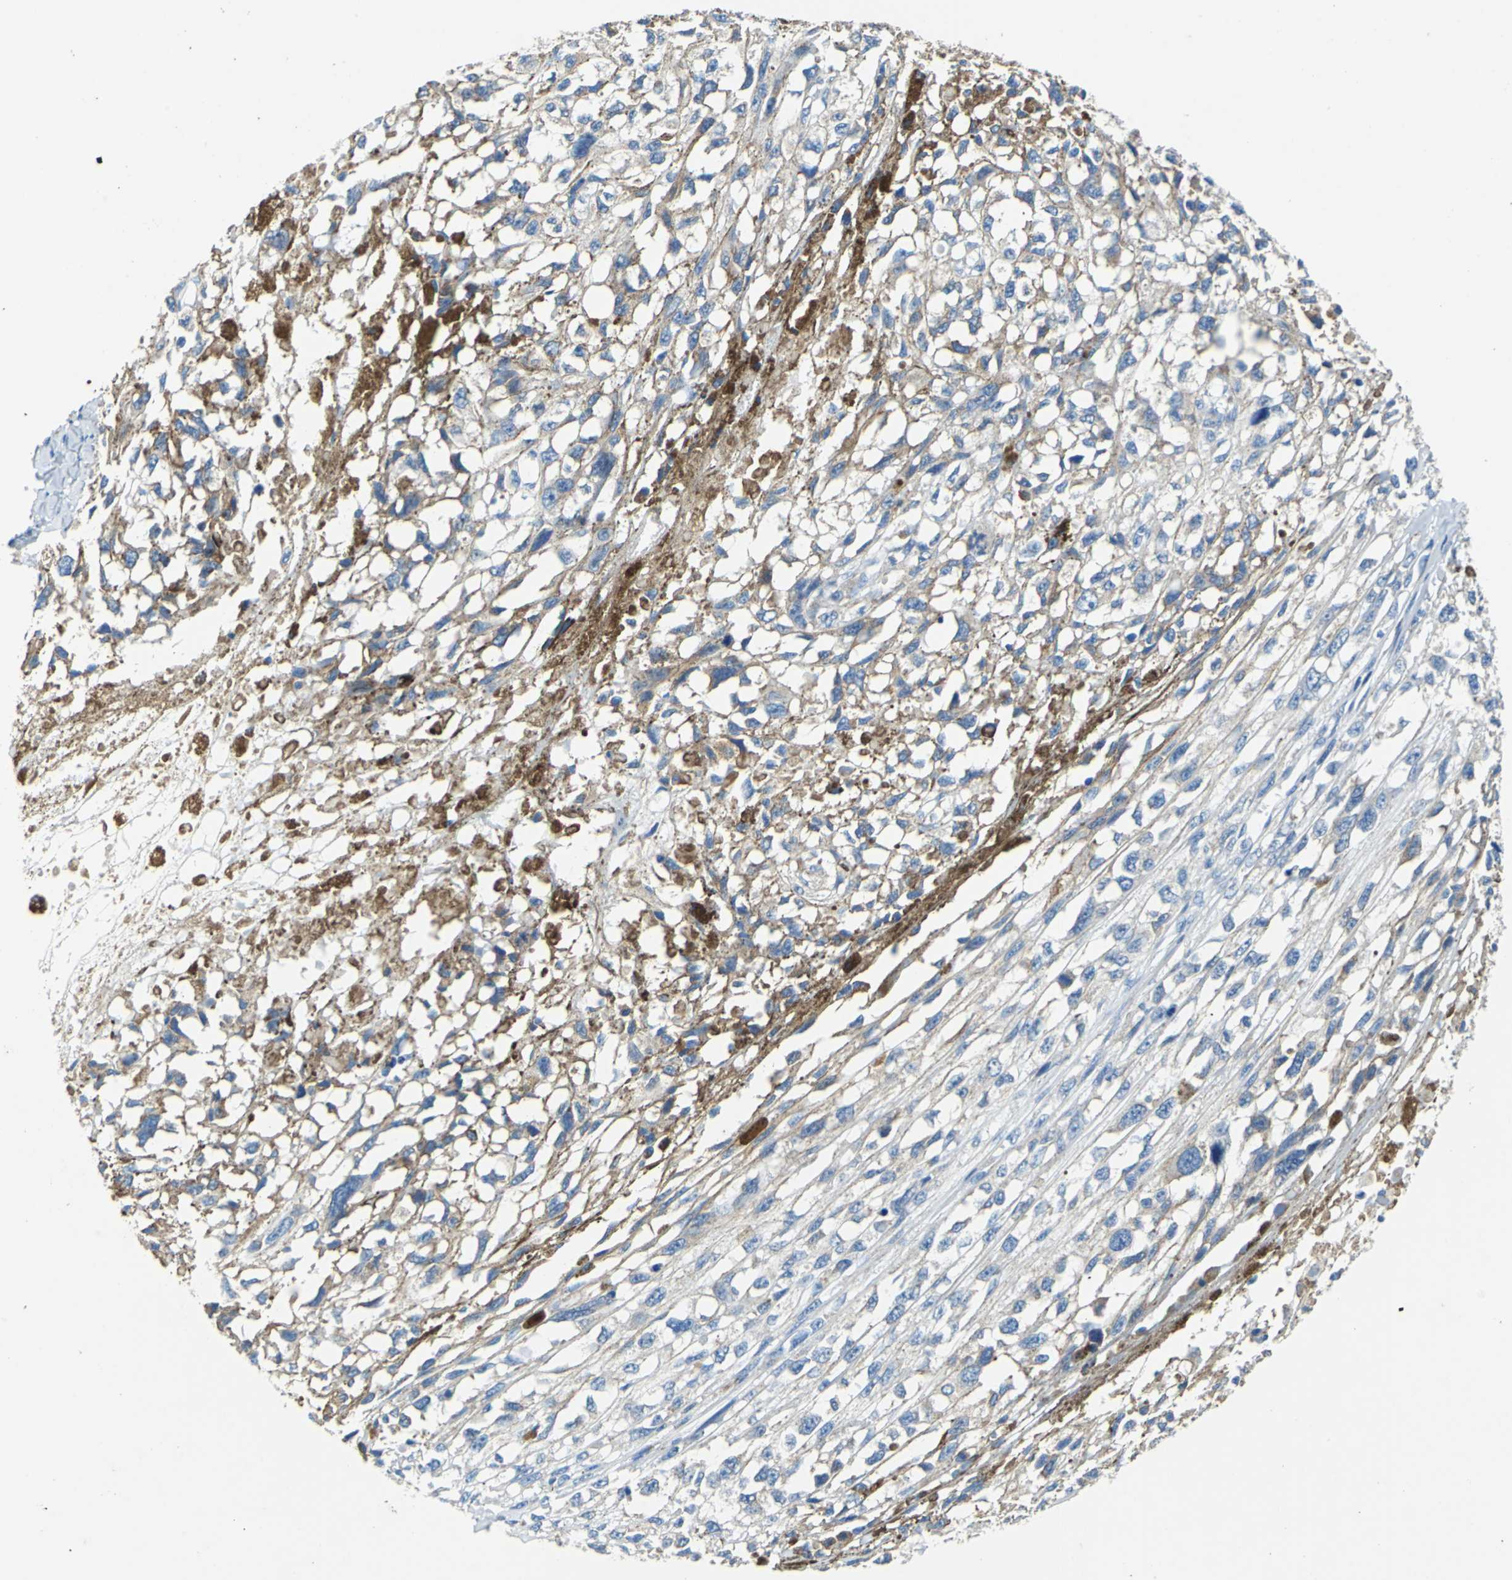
{"staining": {"intensity": "negative", "quantity": "none", "location": "none"}, "tissue": "melanoma", "cell_type": "Tumor cells", "image_type": "cancer", "snomed": [{"axis": "morphology", "description": "Malignant melanoma, Metastatic site"}, {"axis": "topography", "description": "Lymph node"}], "caption": "IHC of human melanoma demonstrates no expression in tumor cells. The staining is performed using DAB (3,3'-diaminobenzidine) brown chromogen with nuclei counter-stained in using hematoxylin.", "gene": "TEX264", "patient": {"sex": "male", "age": 59}}